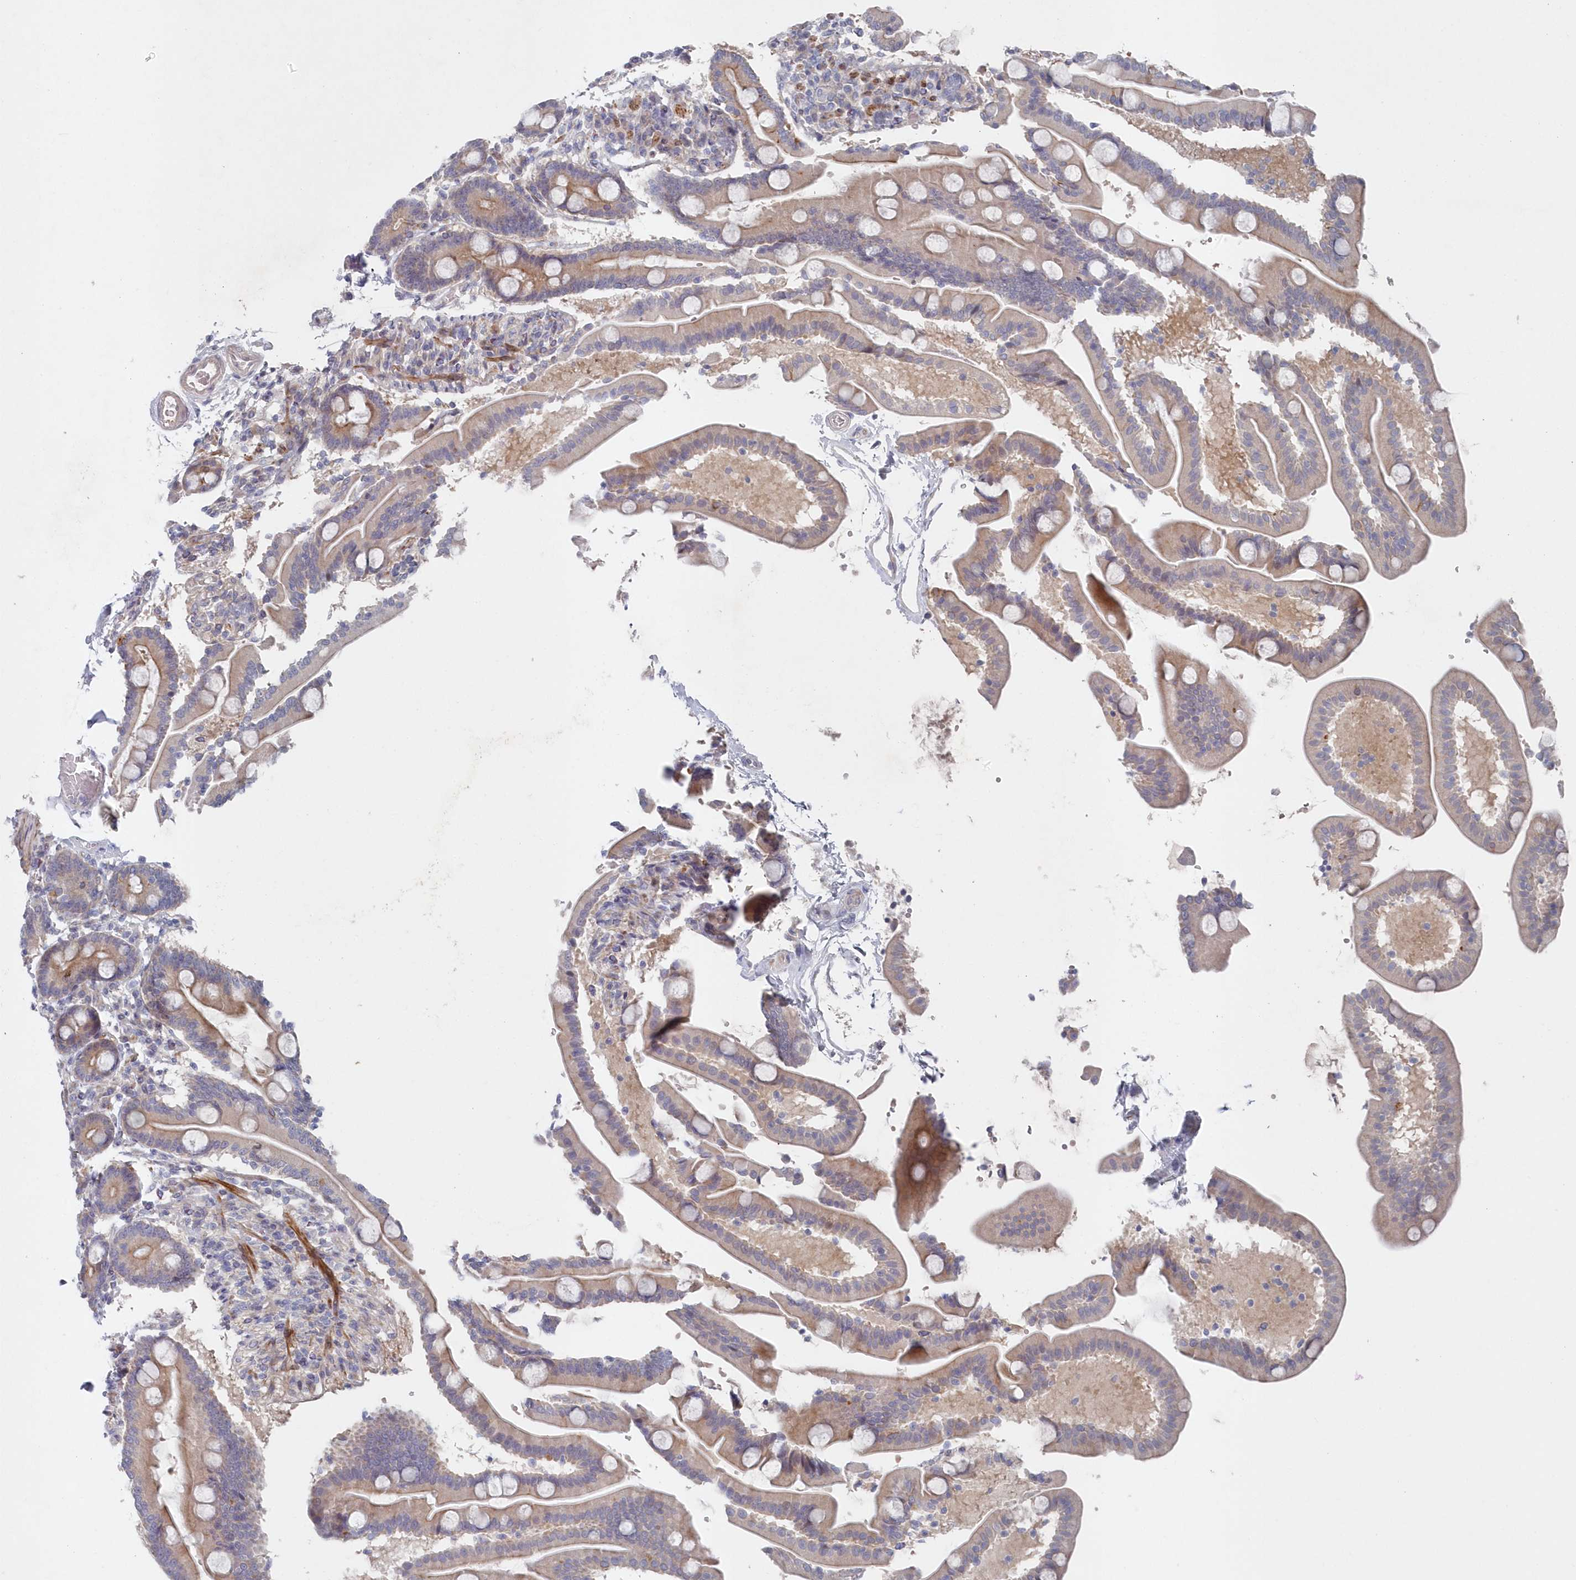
{"staining": {"intensity": "moderate", "quantity": "25%-75%", "location": "cytoplasmic/membranous"}, "tissue": "duodenum", "cell_type": "Glandular cells", "image_type": "normal", "snomed": [{"axis": "morphology", "description": "Normal tissue, NOS"}, {"axis": "topography", "description": "Duodenum"}], "caption": "Immunohistochemistry of normal duodenum displays medium levels of moderate cytoplasmic/membranous positivity in approximately 25%-75% of glandular cells.", "gene": "KIAA1586", "patient": {"sex": "male", "age": 54}}